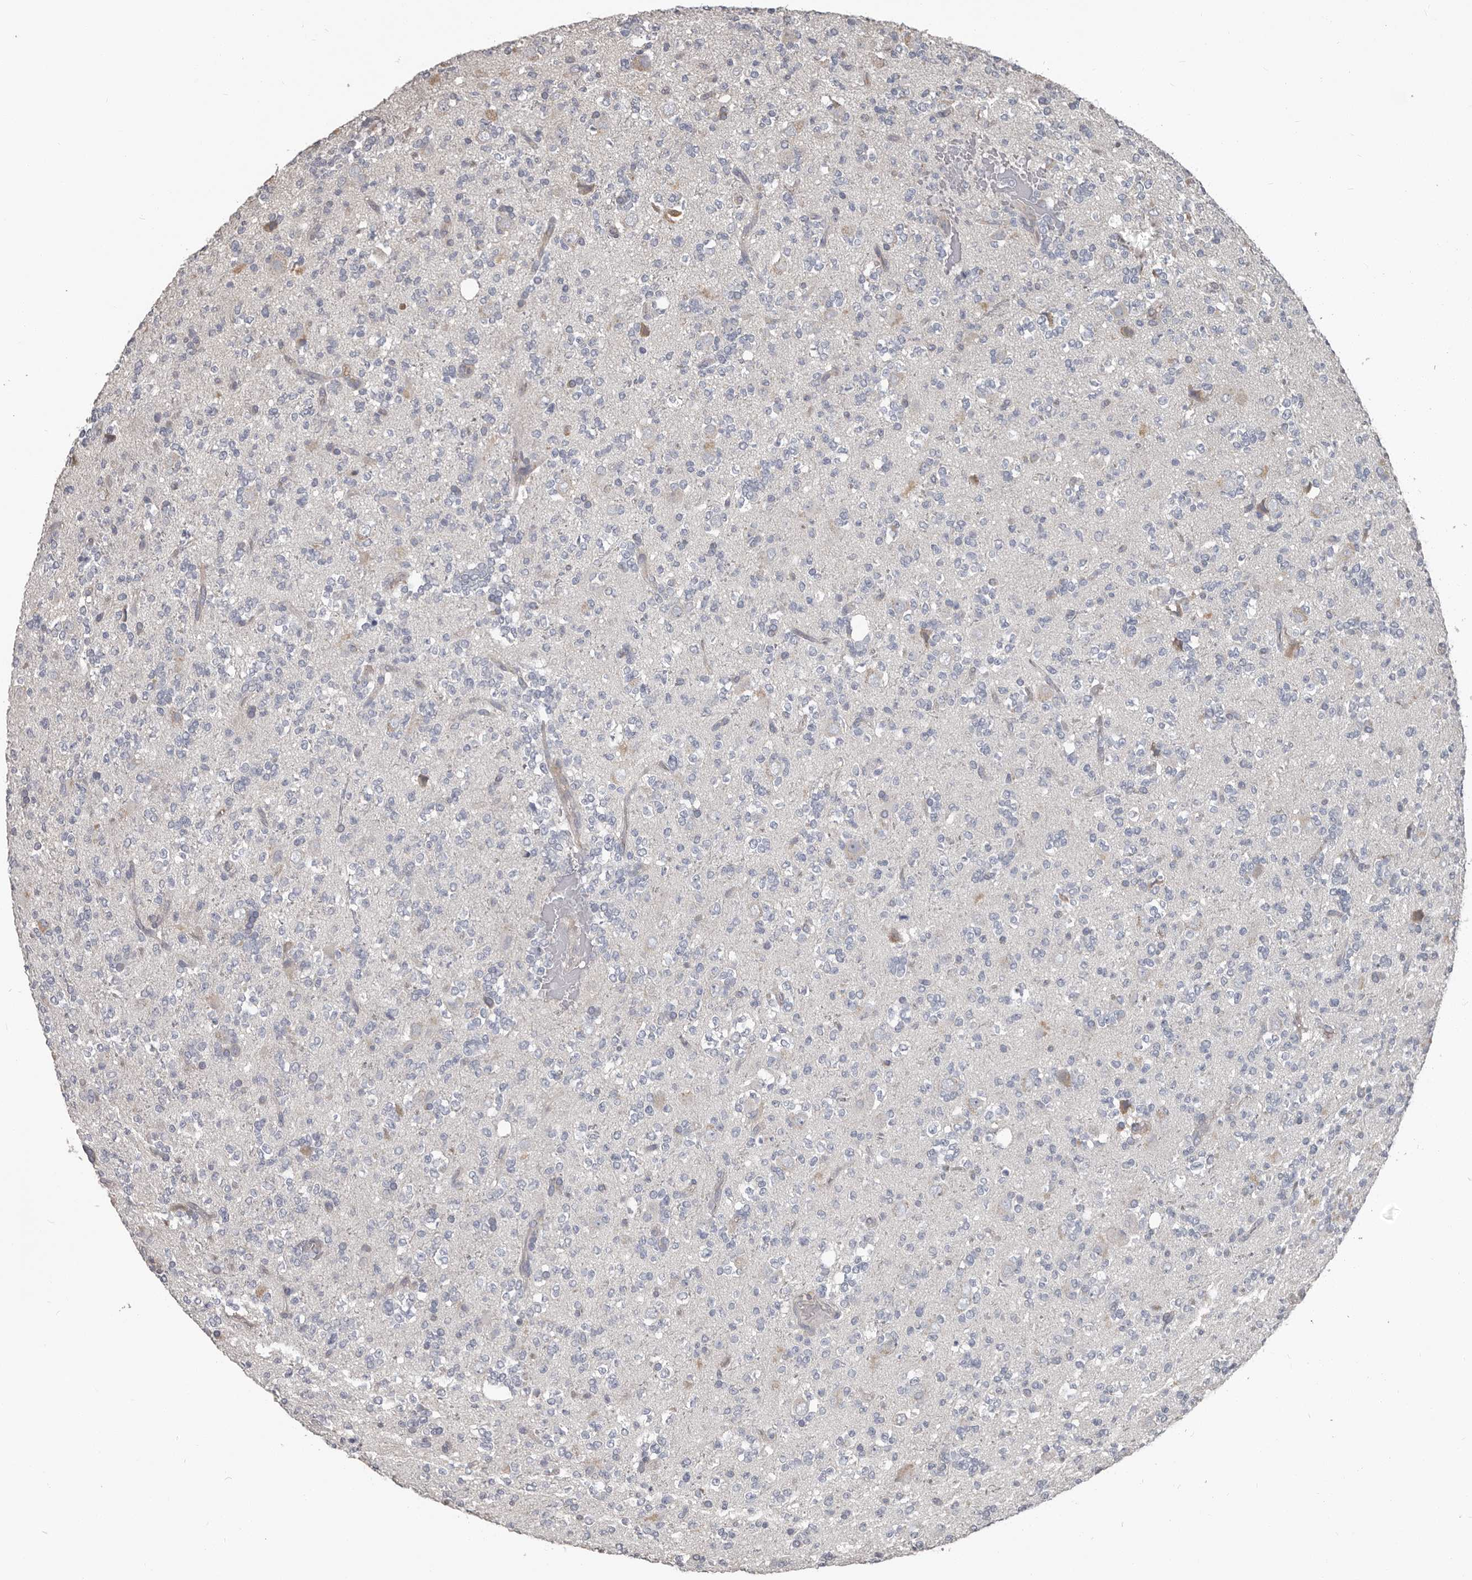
{"staining": {"intensity": "negative", "quantity": "none", "location": "none"}, "tissue": "glioma", "cell_type": "Tumor cells", "image_type": "cancer", "snomed": [{"axis": "morphology", "description": "Glioma, malignant, High grade"}, {"axis": "topography", "description": "Brain"}], "caption": "This is an IHC image of human malignant high-grade glioma. There is no positivity in tumor cells.", "gene": "CA6", "patient": {"sex": "female", "age": 62}}